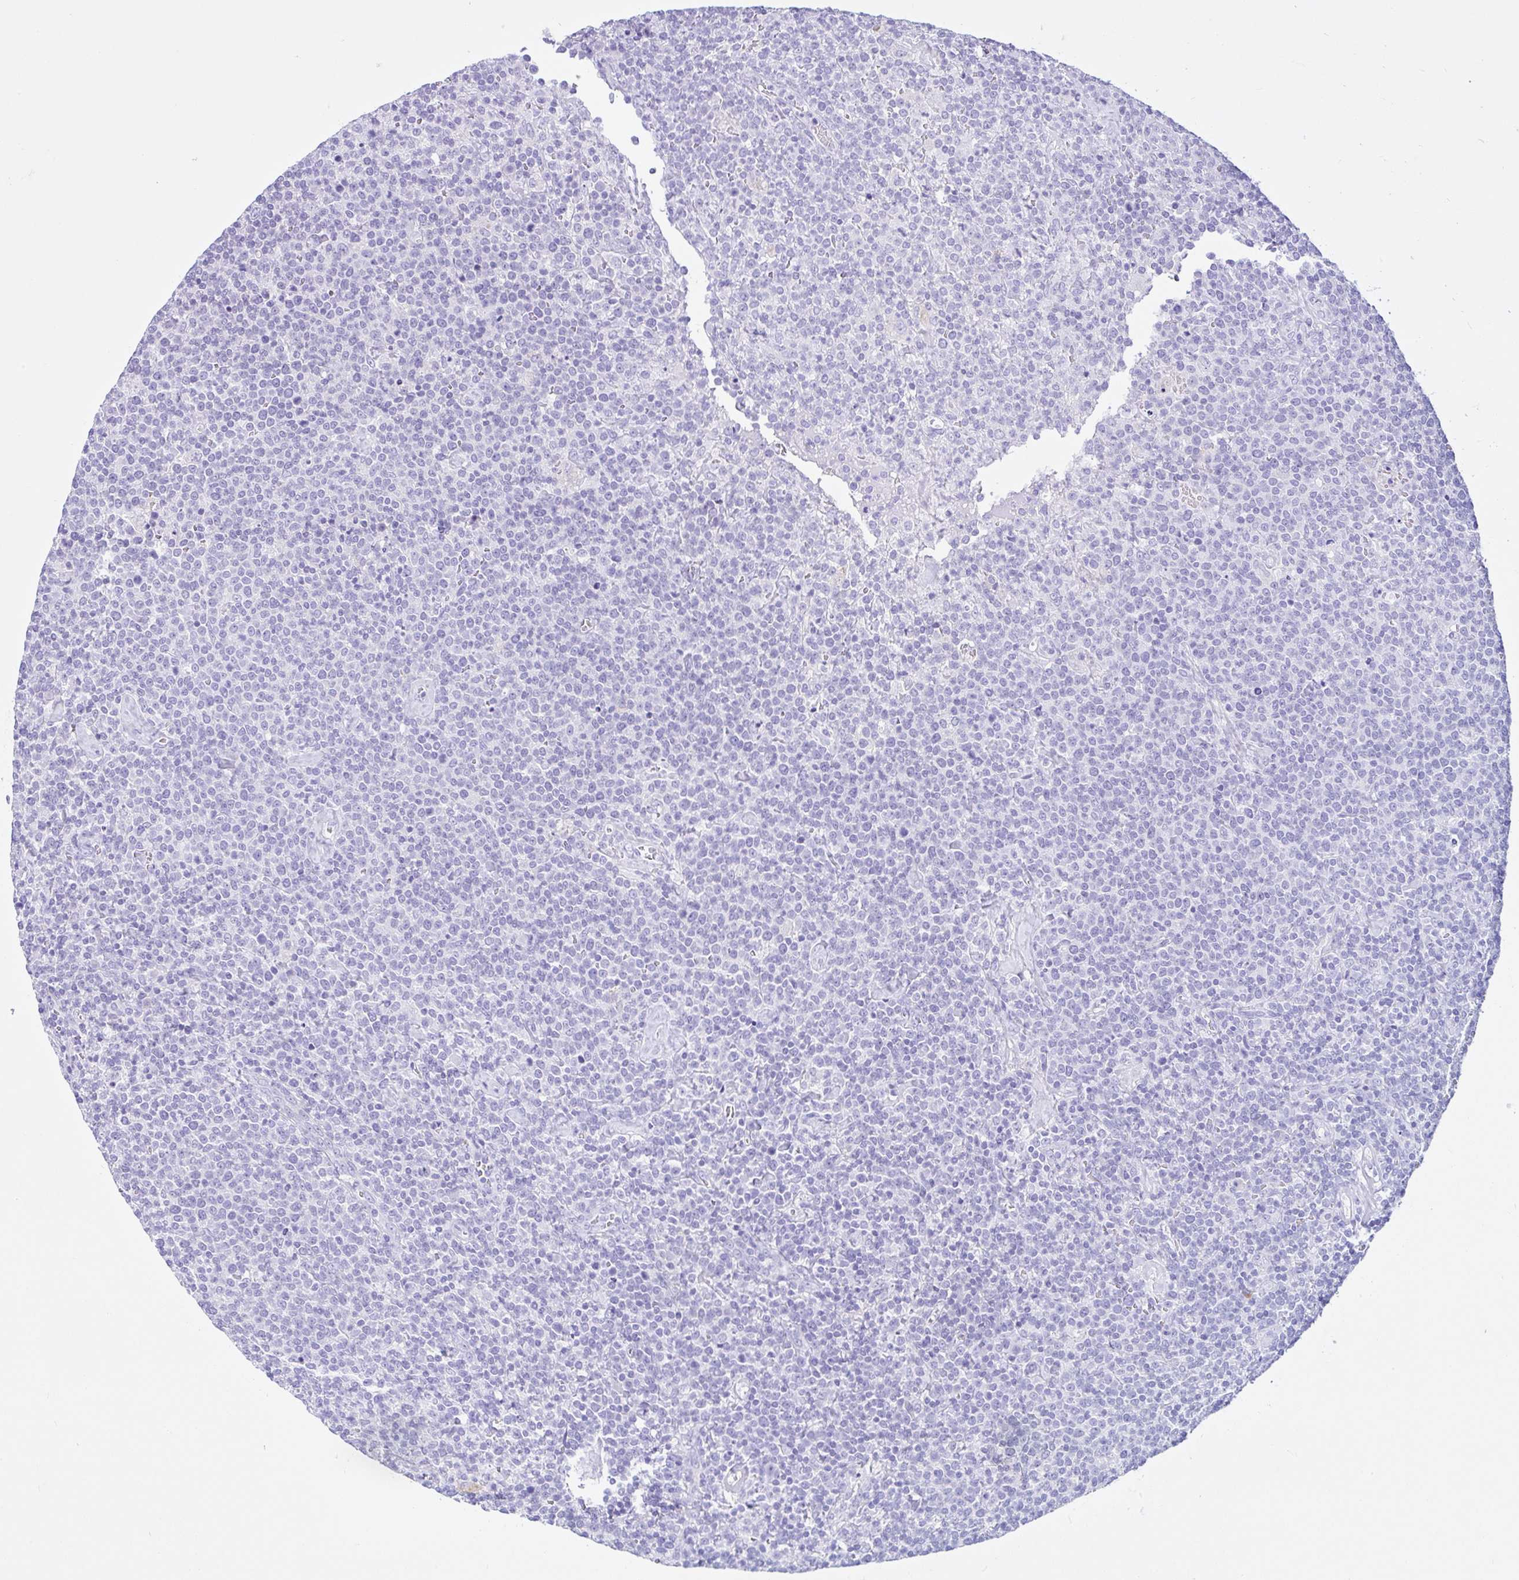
{"staining": {"intensity": "negative", "quantity": "none", "location": "none"}, "tissue": "lymphoma", "cell_type": "Tumor cells", "image_type": "cancer", "snomed": [{"axis": "morphology", "description": "Malignant lymphoma, non-Hodgkin's type, High grade"}, {"axis": "topography", "description": "Lymph node"}], "caption": "The image shows no significant staining in tumor cells of lymphoma.", "gene": "CYP19A1", "patient": {"sex": "male", "age": 61}}